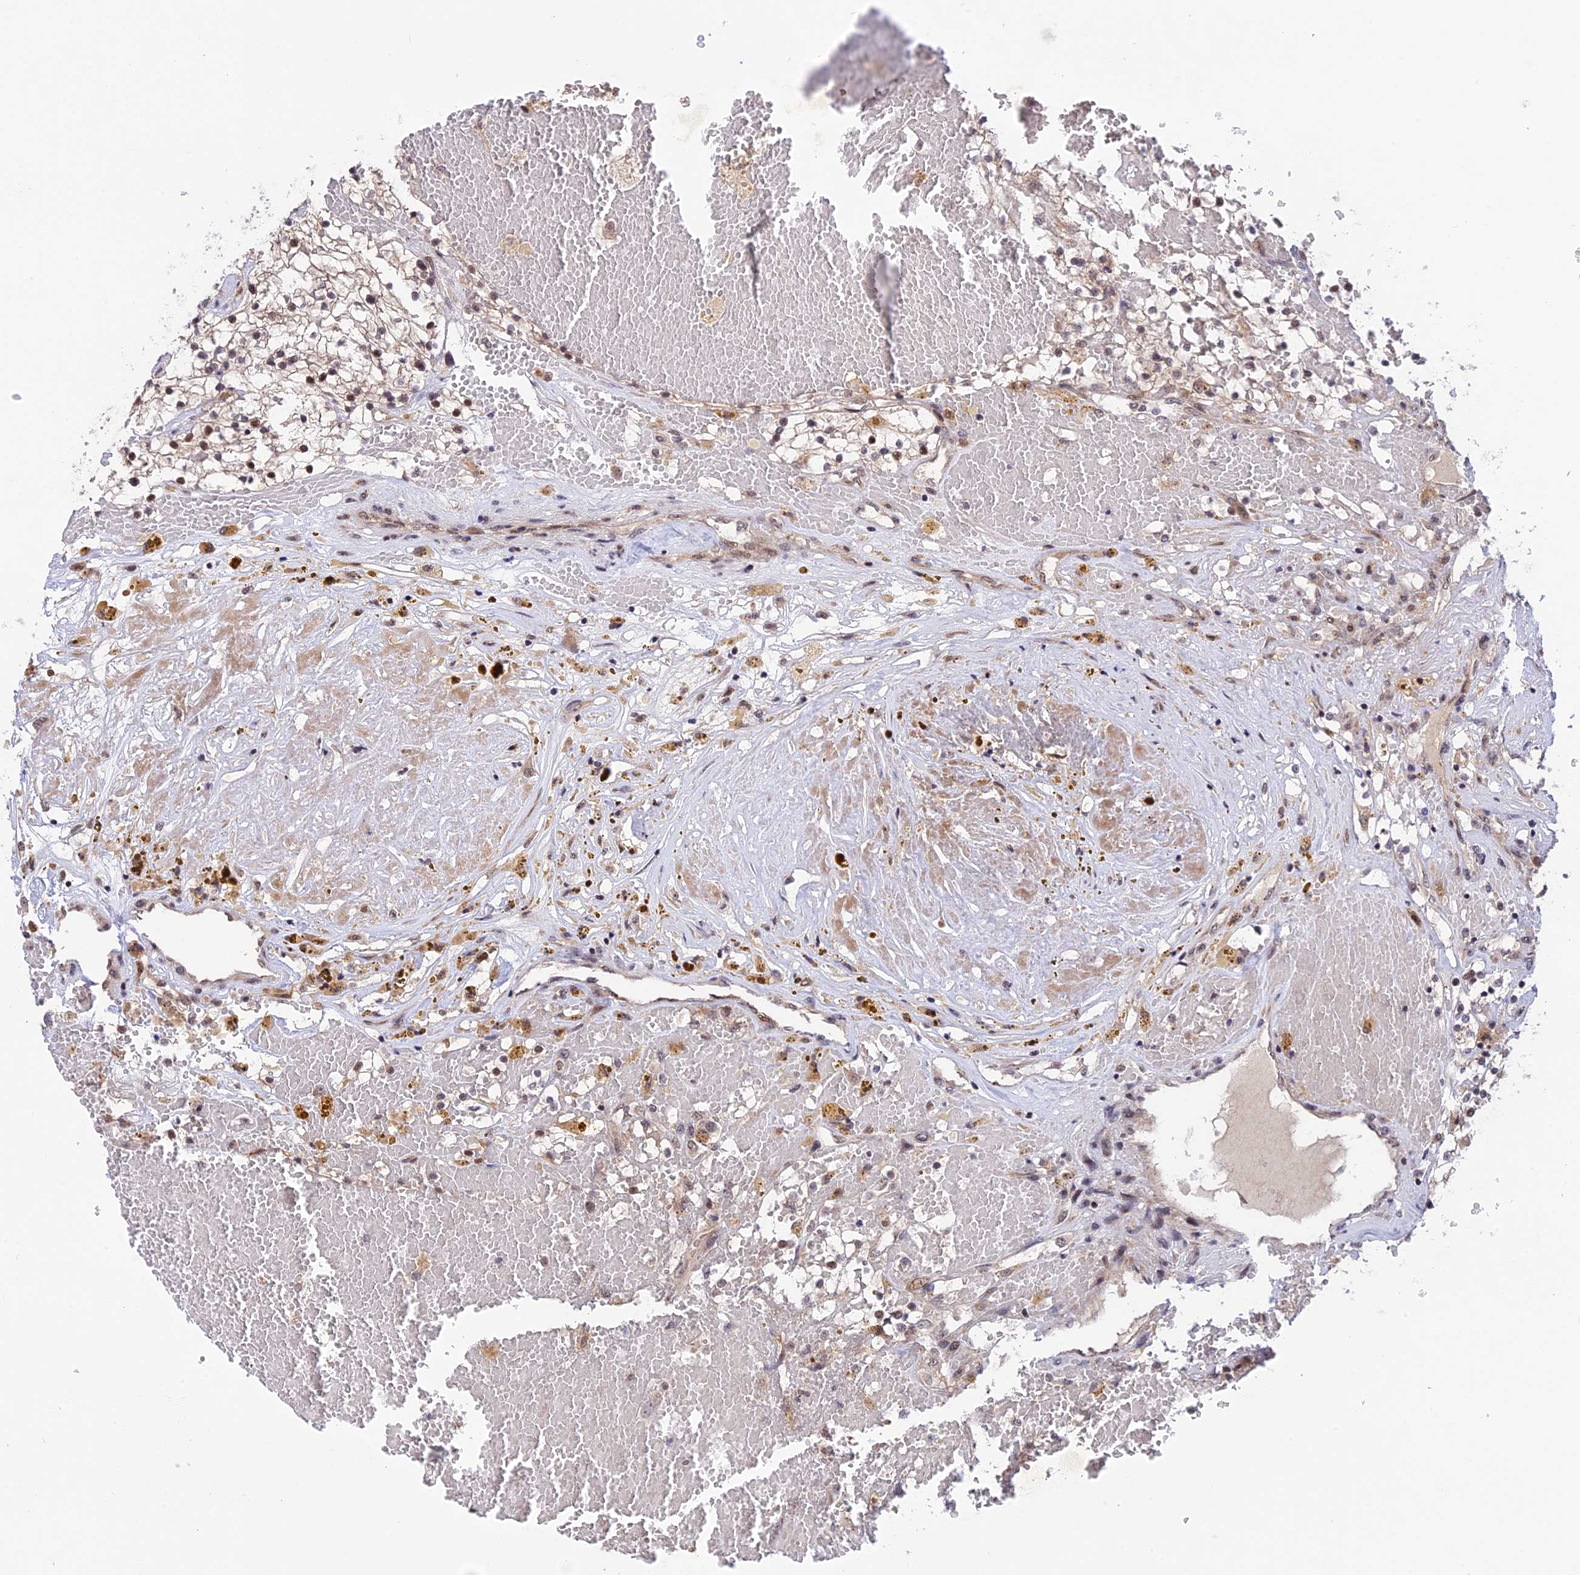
{"staining": {"intensity": "weak", "quantity": "25%-75%", "location": "nuclear"}, "tissue": "renal cancer", "cell_type": "Tumor cells", "image_type": "cancer", "snomed": [{"axis": "morphology", "description": "Normal tissue, NOS"}, {"axis": "morphology", "description": "Adenocarcinoma, NOS"}, {"axis": "topography", "description": "Kidney"}], "caption": "Renal cancer tissue exhibits weak nuclear expression in about 25%-75% of tumor cells, visualized by immunohistochemistry.", "gene": "POLR2C", "patient": {"sex": "male", "age": 68}}